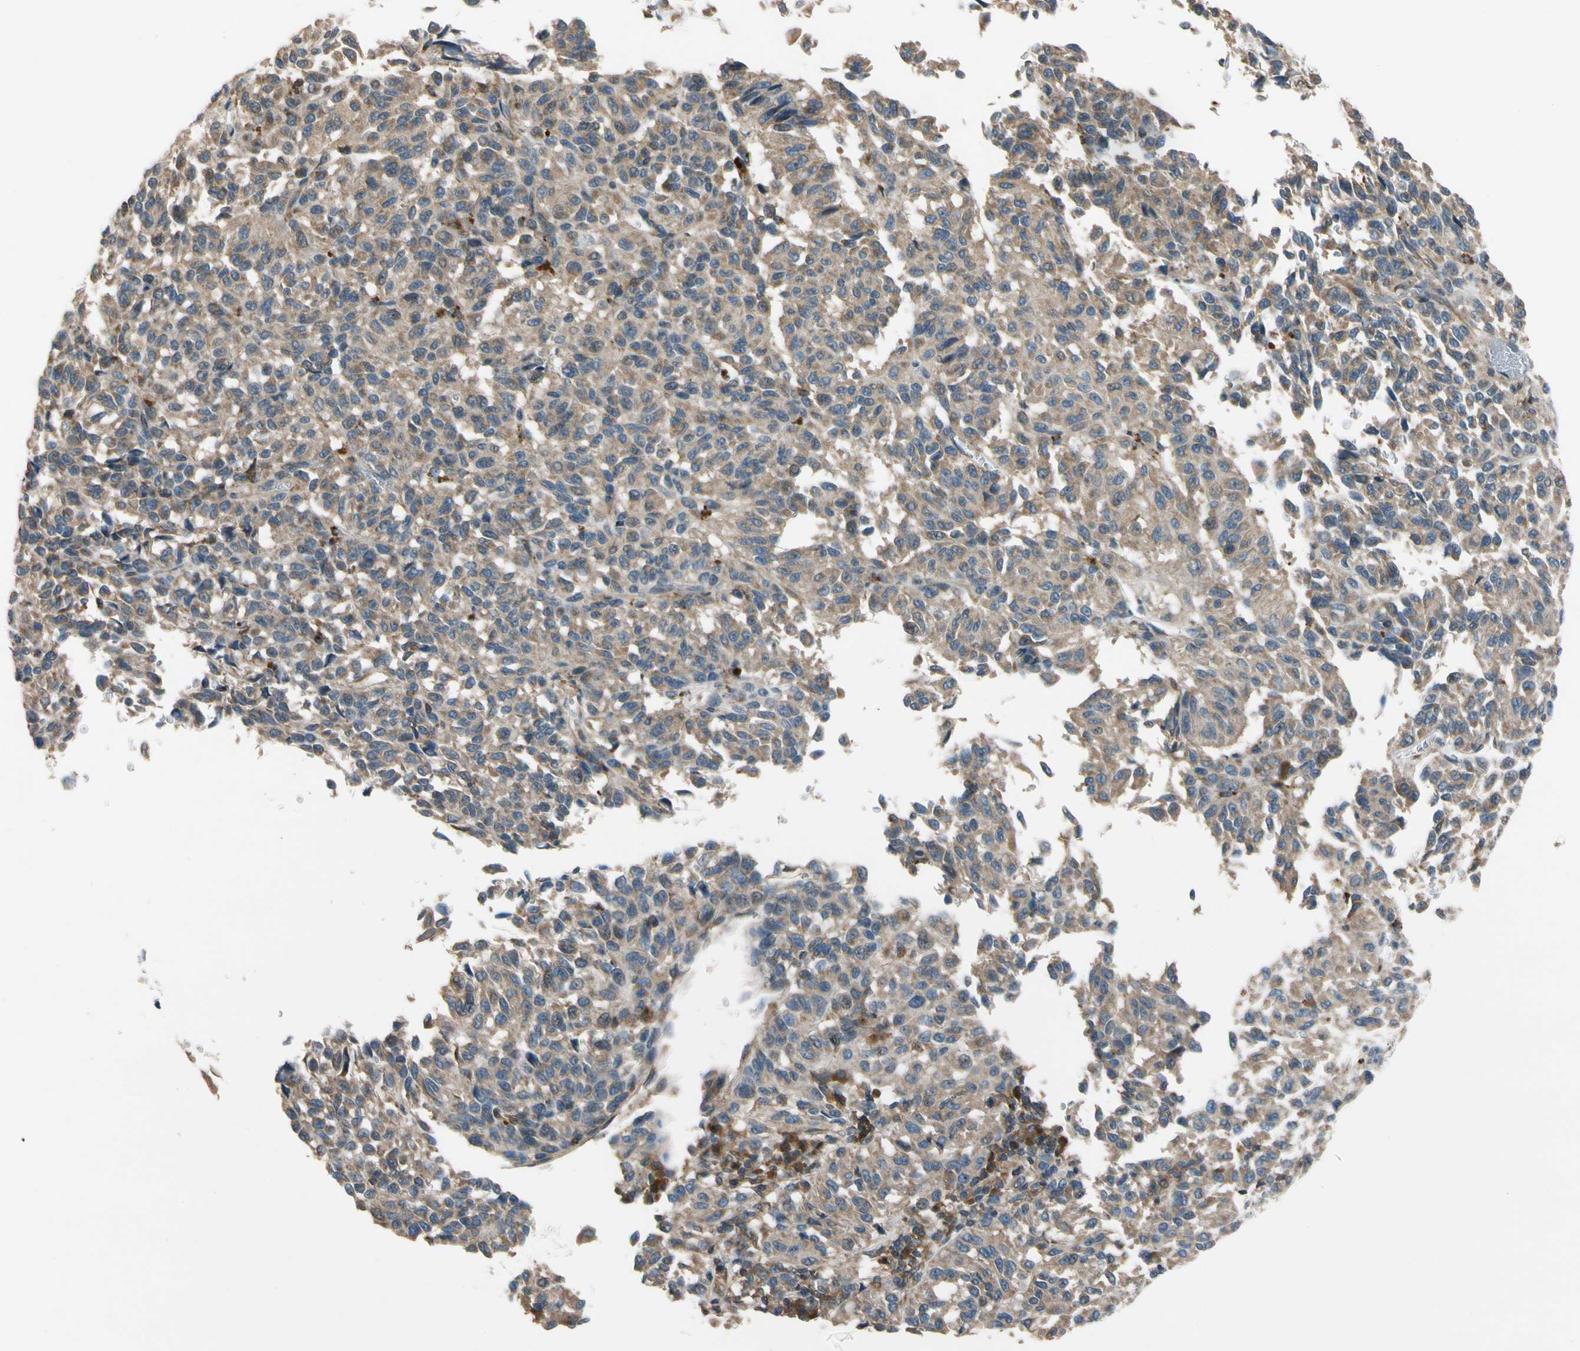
{"staining": {"intensity": "weak", "quantity": "25%-75%", "location": "cytoplasmic/membranous"}, "tissue": "melanoma", "cell_type": "Tumor cells", "image_type": "cancer", "snomed": [{"axis": "morphology", "description": "Malignant melanoma, Metastatic site"}, {"axis": "topography", "description": "Lung"}], "caption": "A histopathology image of malignant melanoma (metastatic site) stained for a protein demonstrates weak cytoplasmic/membranous brown staining in tumor cells. (Brightfield microscopy of DAB IHC at high magnification).", "gene": "MST1R", "patient": {"sex": "male", "age": 64}}